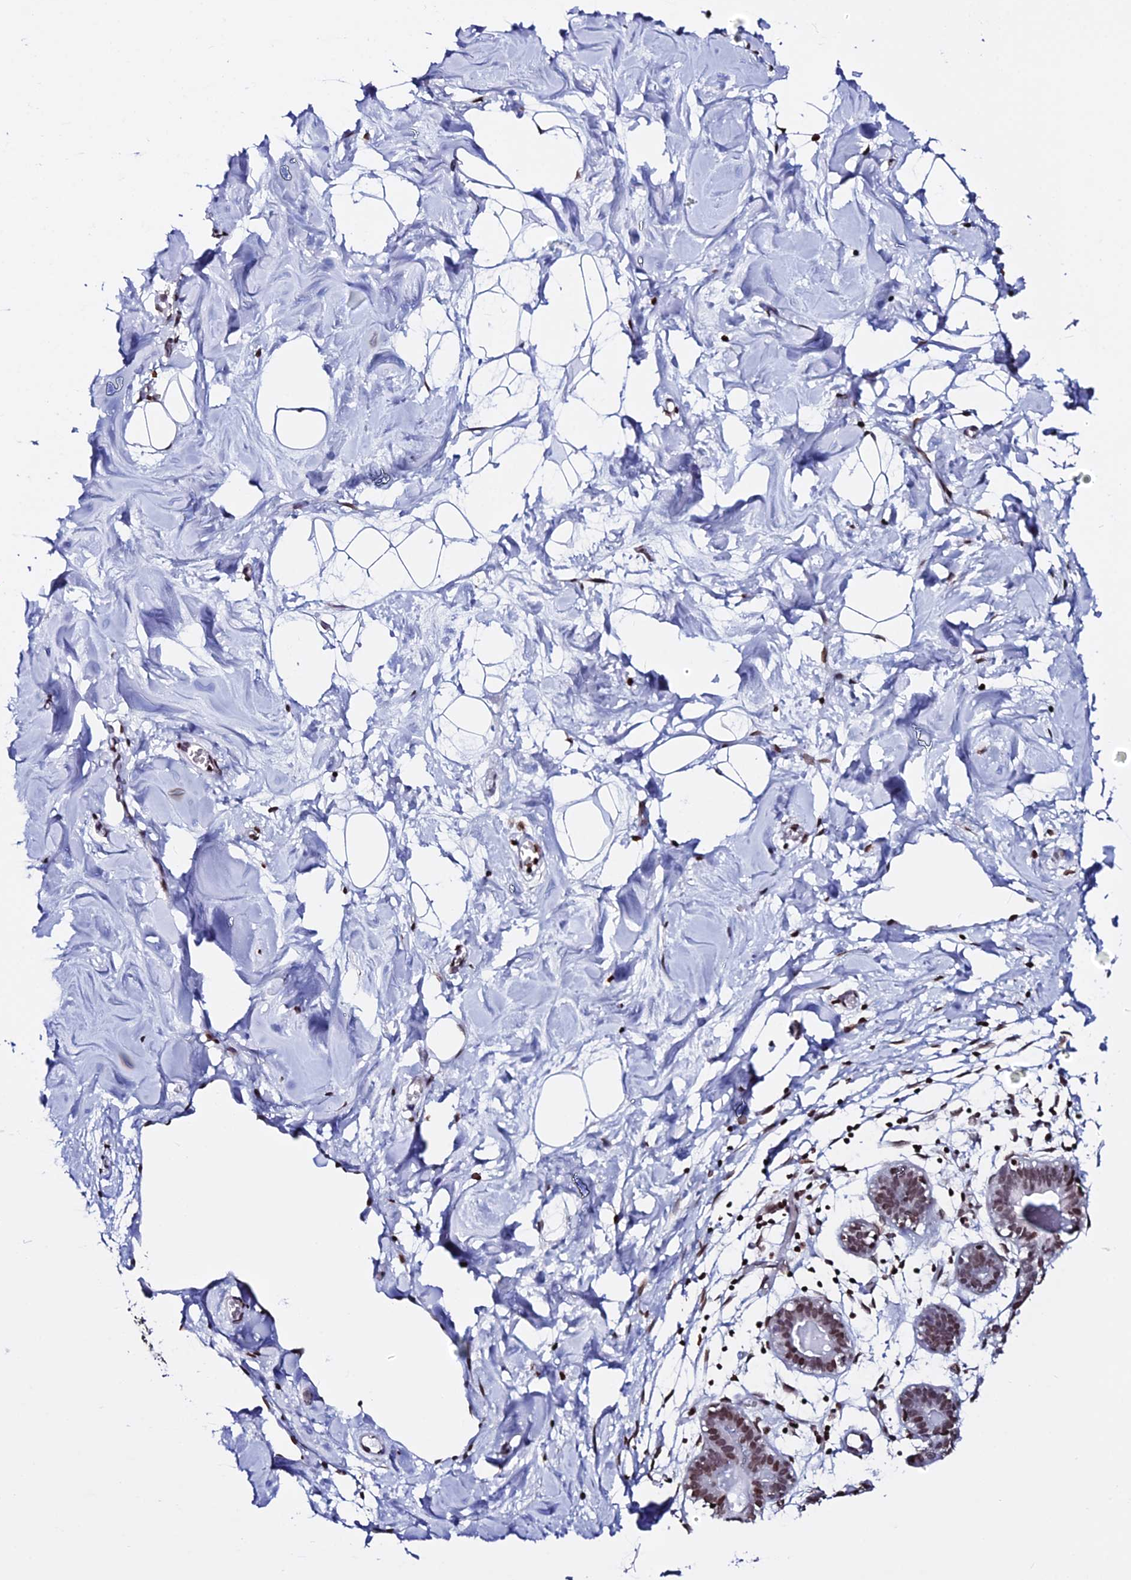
{"staining": {"intensity": "negative", "quantity": "none", "location": "none"}, "tissue": "breast", "cell_type": "Adipocytes", "image_type": "normal", "snomed": [{"axis": "morphology", "description": "Normal tissue, NOS"}, {"axis": "topography", "description": "Breast"}], "caption": "IHC micrograph of benign human breast stained for a protein (brown), which displays no positivity in adipocytes. (DAB (3,3'-diaminobenzidine) immunohistochemistry with hematoxylin counter stain).", "gene": "ENSG00000282988", "patient": {"sex": "female", "age": 27}}